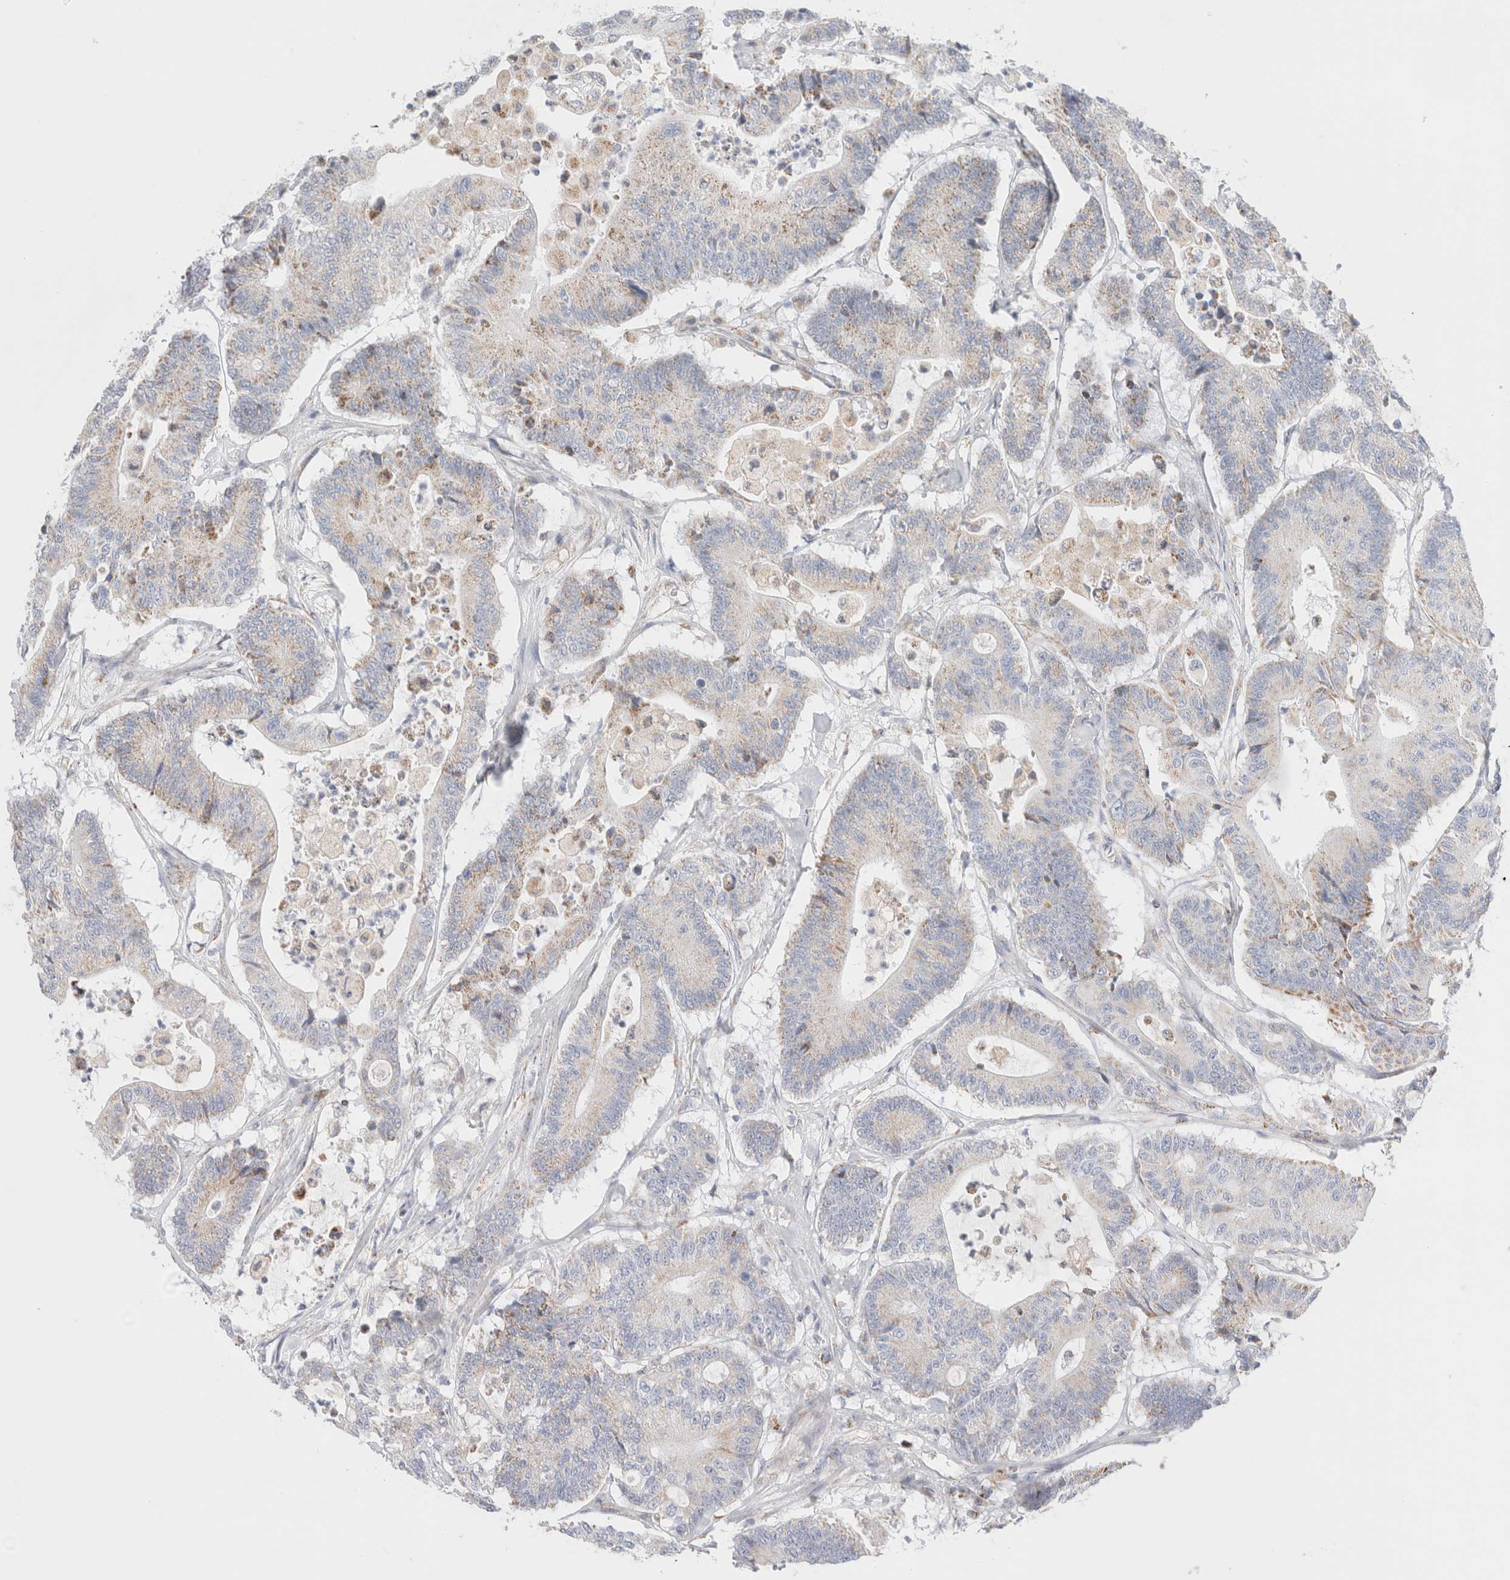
{"staining": {"intensity": "weak", "quantity": "<25%", "location": "cytoplasmic/membranous"}, "tissue": "colorectal cancer", "cell_type": "Tumor cells", "image_type": "cancer", "snomed": [{"axis": "morphology", "description": "Adenocarcinoma, NOS"}, {"axis": "topography", "description": "Colon"}], "caption": "This is a image of immunohistochemistry staining of colorectal cancer (adenocarcinoma), which shows no staining in tumor cells.", "gene": "ATP6V1C1", "patient": {"sex": "female", "age": 84}}